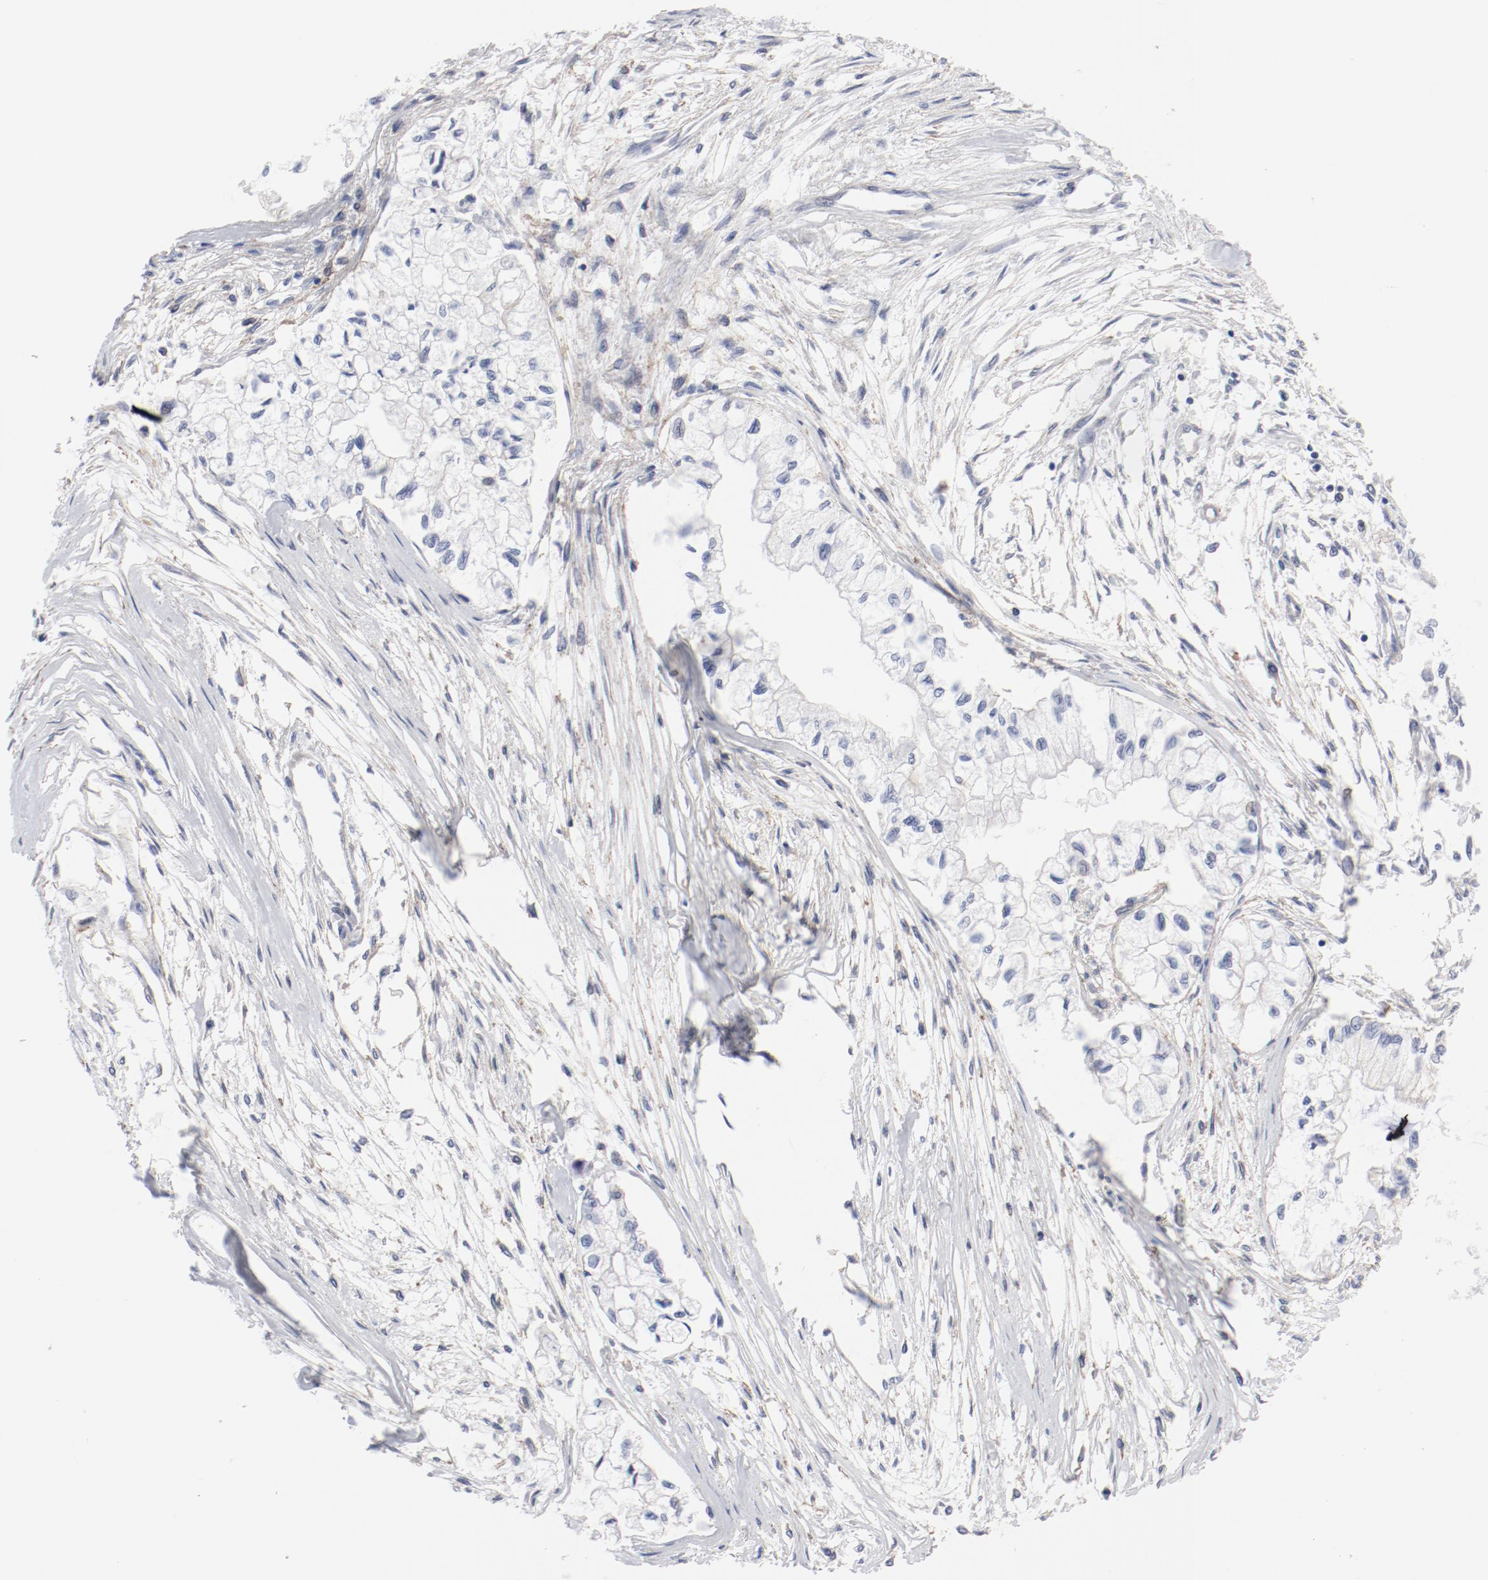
{"staining": {"intensity": "negative", "quantity": "none", "location": "none"}, "tissue": "pancreatic cancer", "cell_type": "Tumor cells", "image_type": "cancer", "snomed": [{"axis": "morphology", "description": "Adenocarcinoma, NOS"}, {"axis": "topography", "description": "Pancreas"}], "caption": "Immunohistochemical staining of pancreatic cancer exhibits no significant staining in tumor cells.", "gene": "GPR143", "patient": {"sex": "male", "age": 79}}